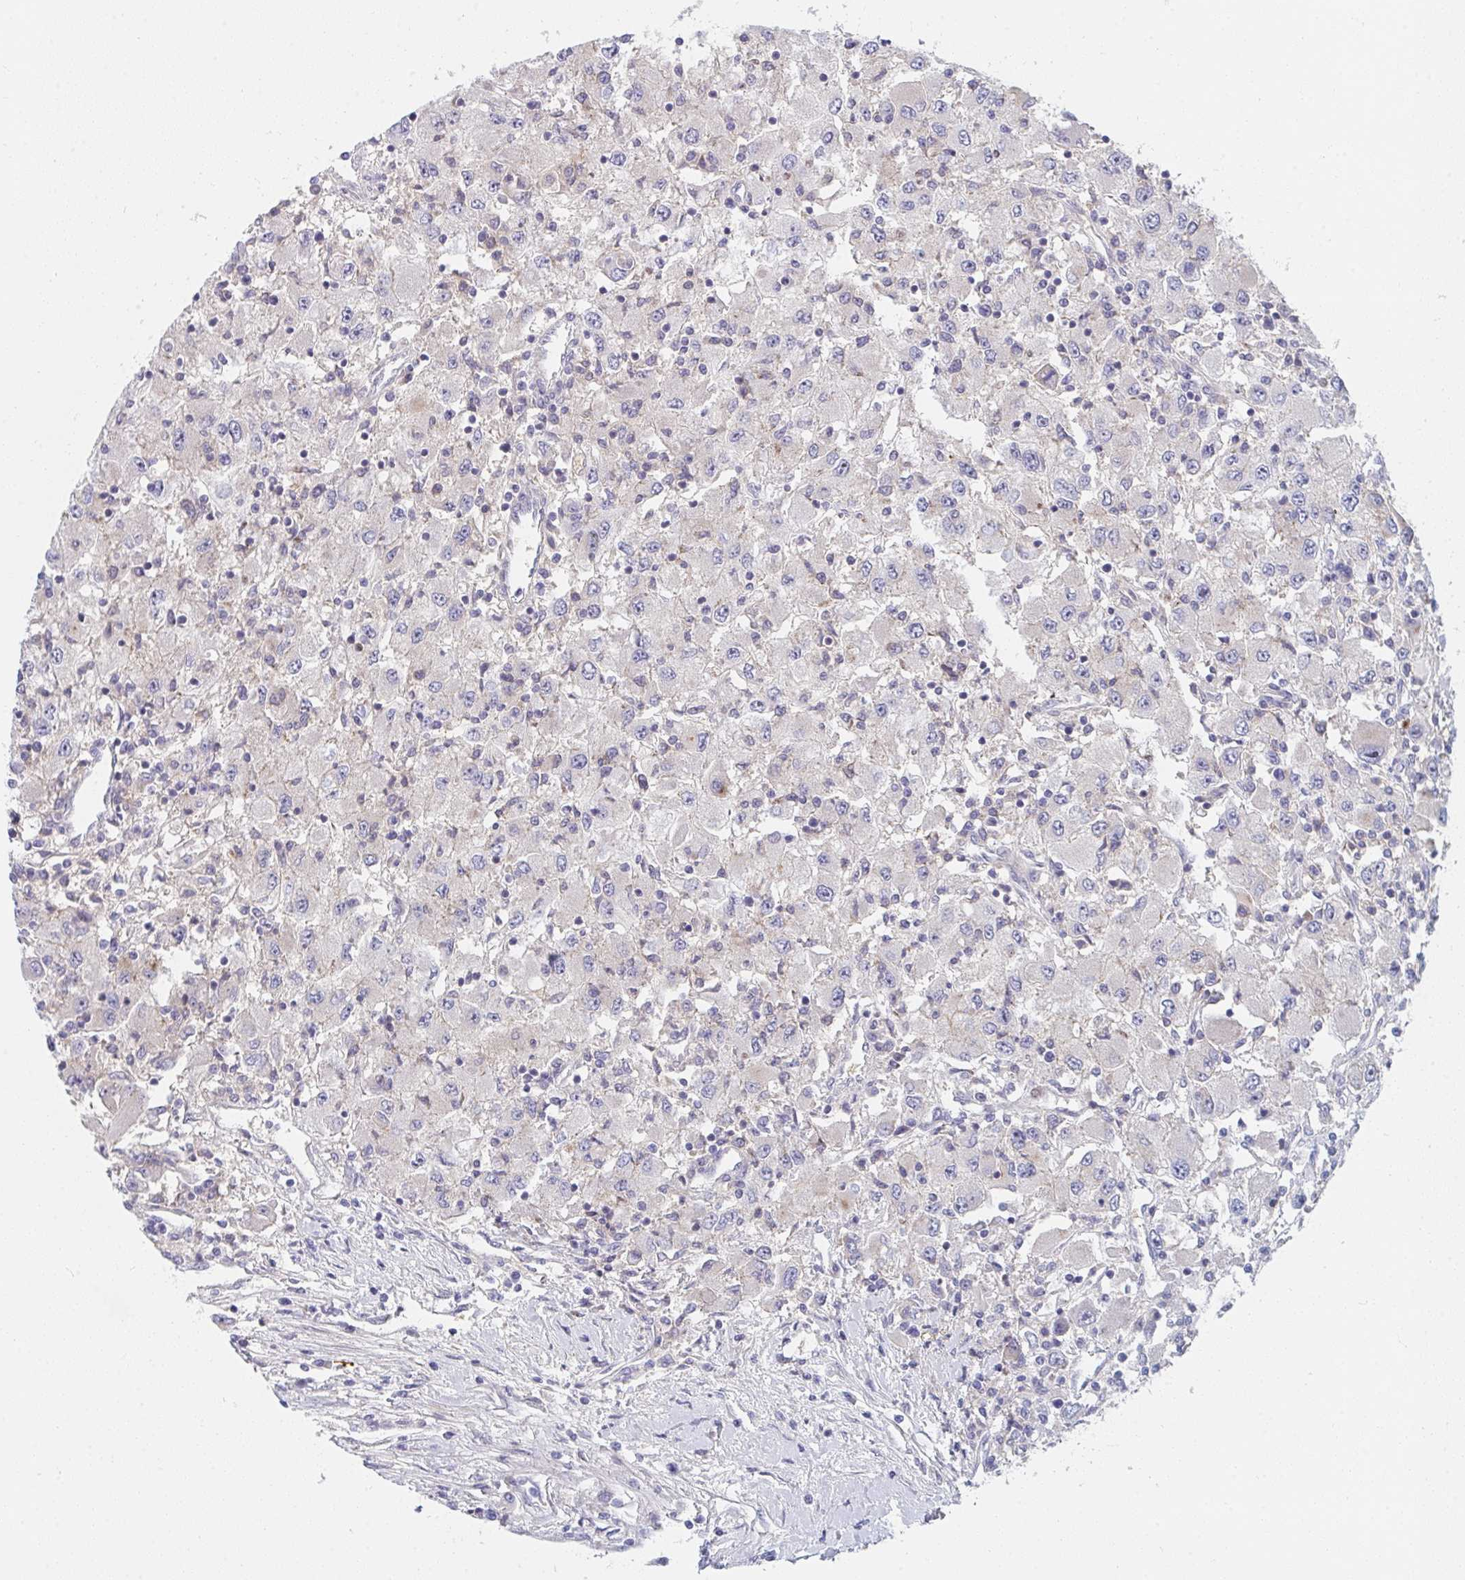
{"staining": {"intensity": "negative", "quantity": "none", "location": "none"}, "tissue": "renal cancer", "cell_type": "Tumor cells", "image_type": "cancer", "snomed": [{"axis": "morphology", "description": "Adenocarcinoma, NOS"}, {"axis": "topography", "description": "Kidney"}], "caption": "An image of human renal cancer is negative for staining in tumor cells.", "gene": "TNFSF4", "patient": {"sex": "female", "age": 67}}